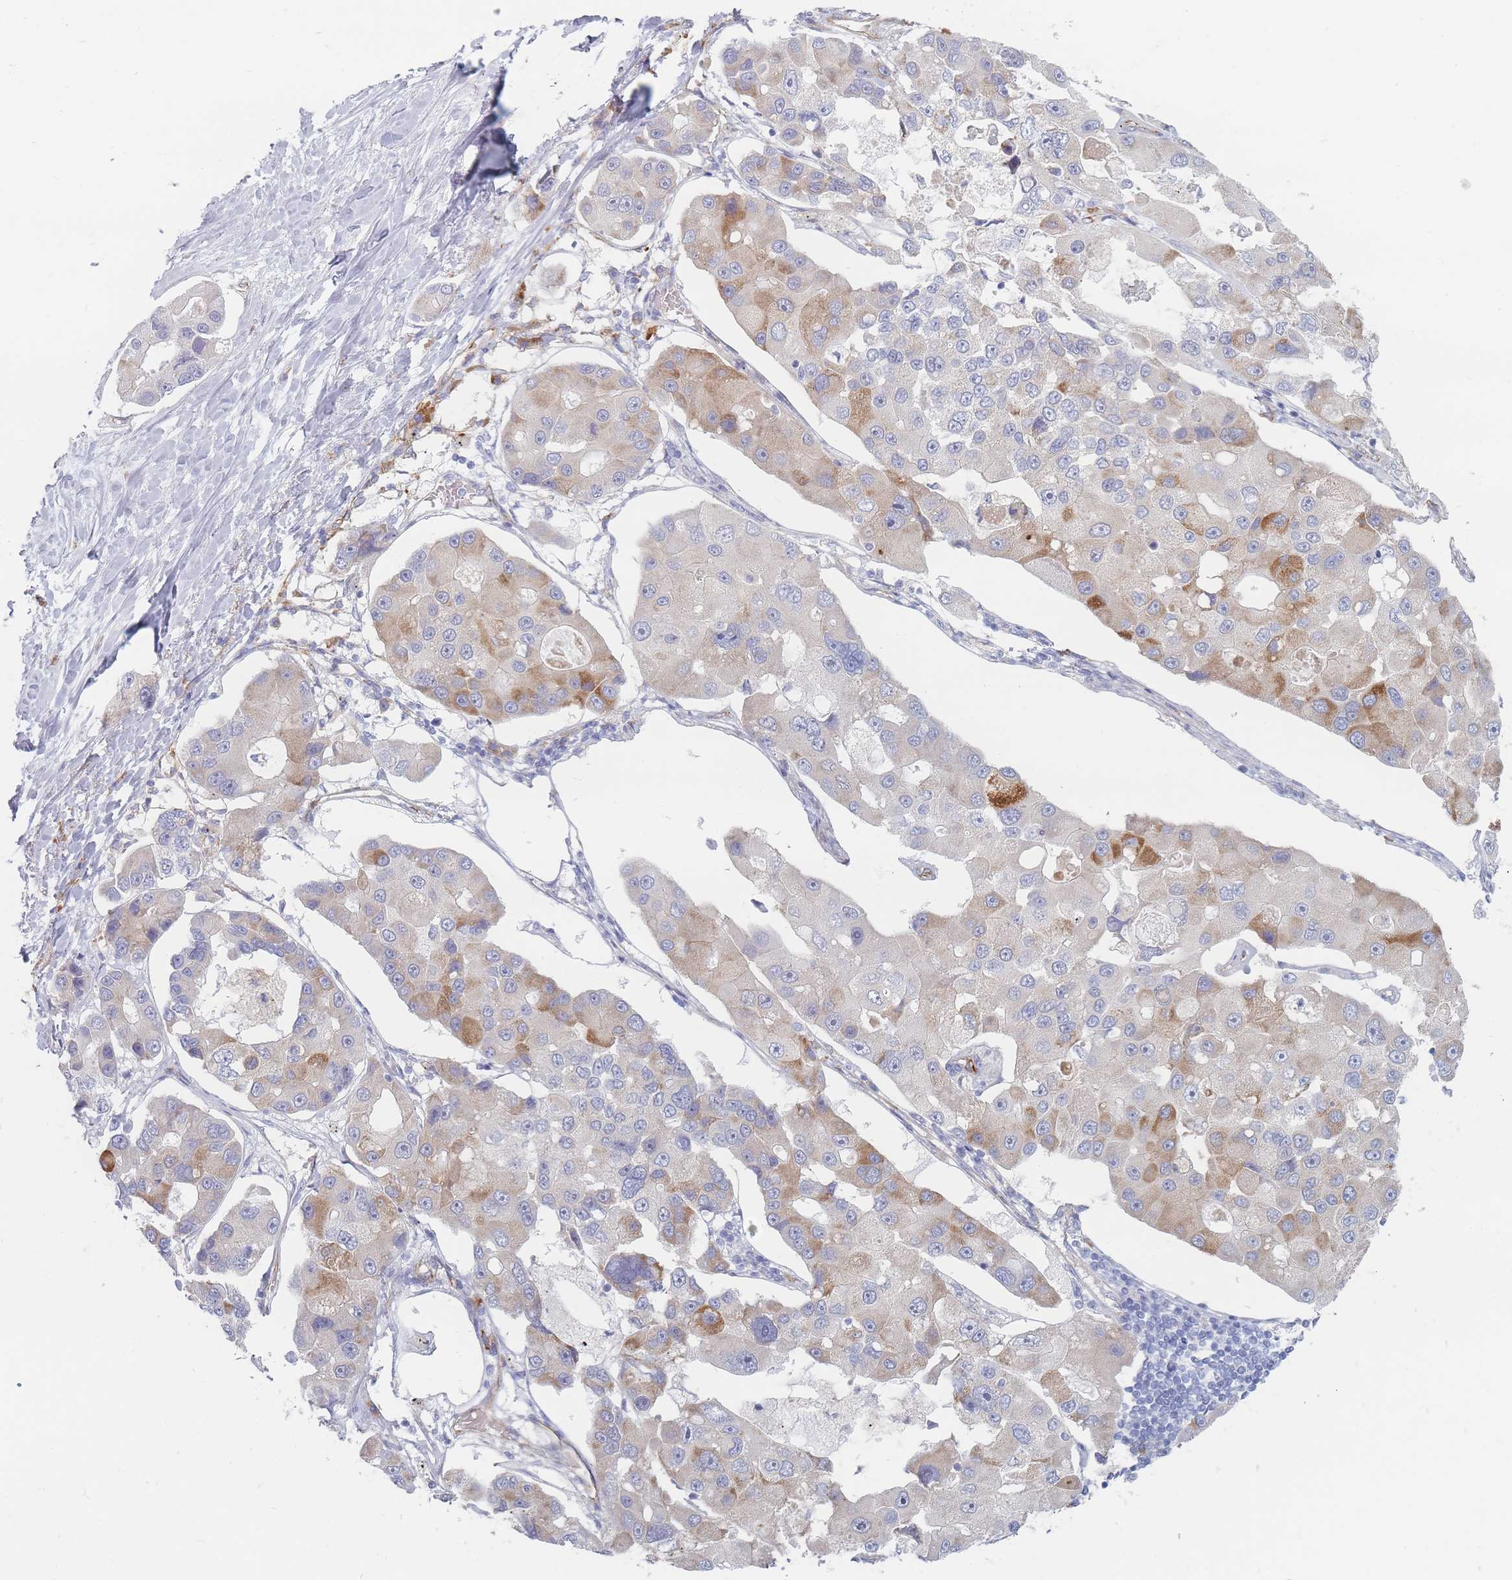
{"staining": {"intensity": "moderate", "quantity": "<25%", "location": "cytoplasmic/membranous"}, "tissue": "lung cancer", "cell_type": "Tumor cells", "image_type": "cancer", "snomed": [{"axis": "morphology", "description": "Adenocarcinoma, NOS"}, {"axis": "topography", "description": "Lung"}], "caption": "Immunohistochemical staining of lung cancer (adenocarcinoma) reveals low levels of moderate cytoplasmic/membranous protein expression in approximately <25% of tumor cells.", "gene": "ERBIN", "patient": {"sex": "female", "age": 54}}